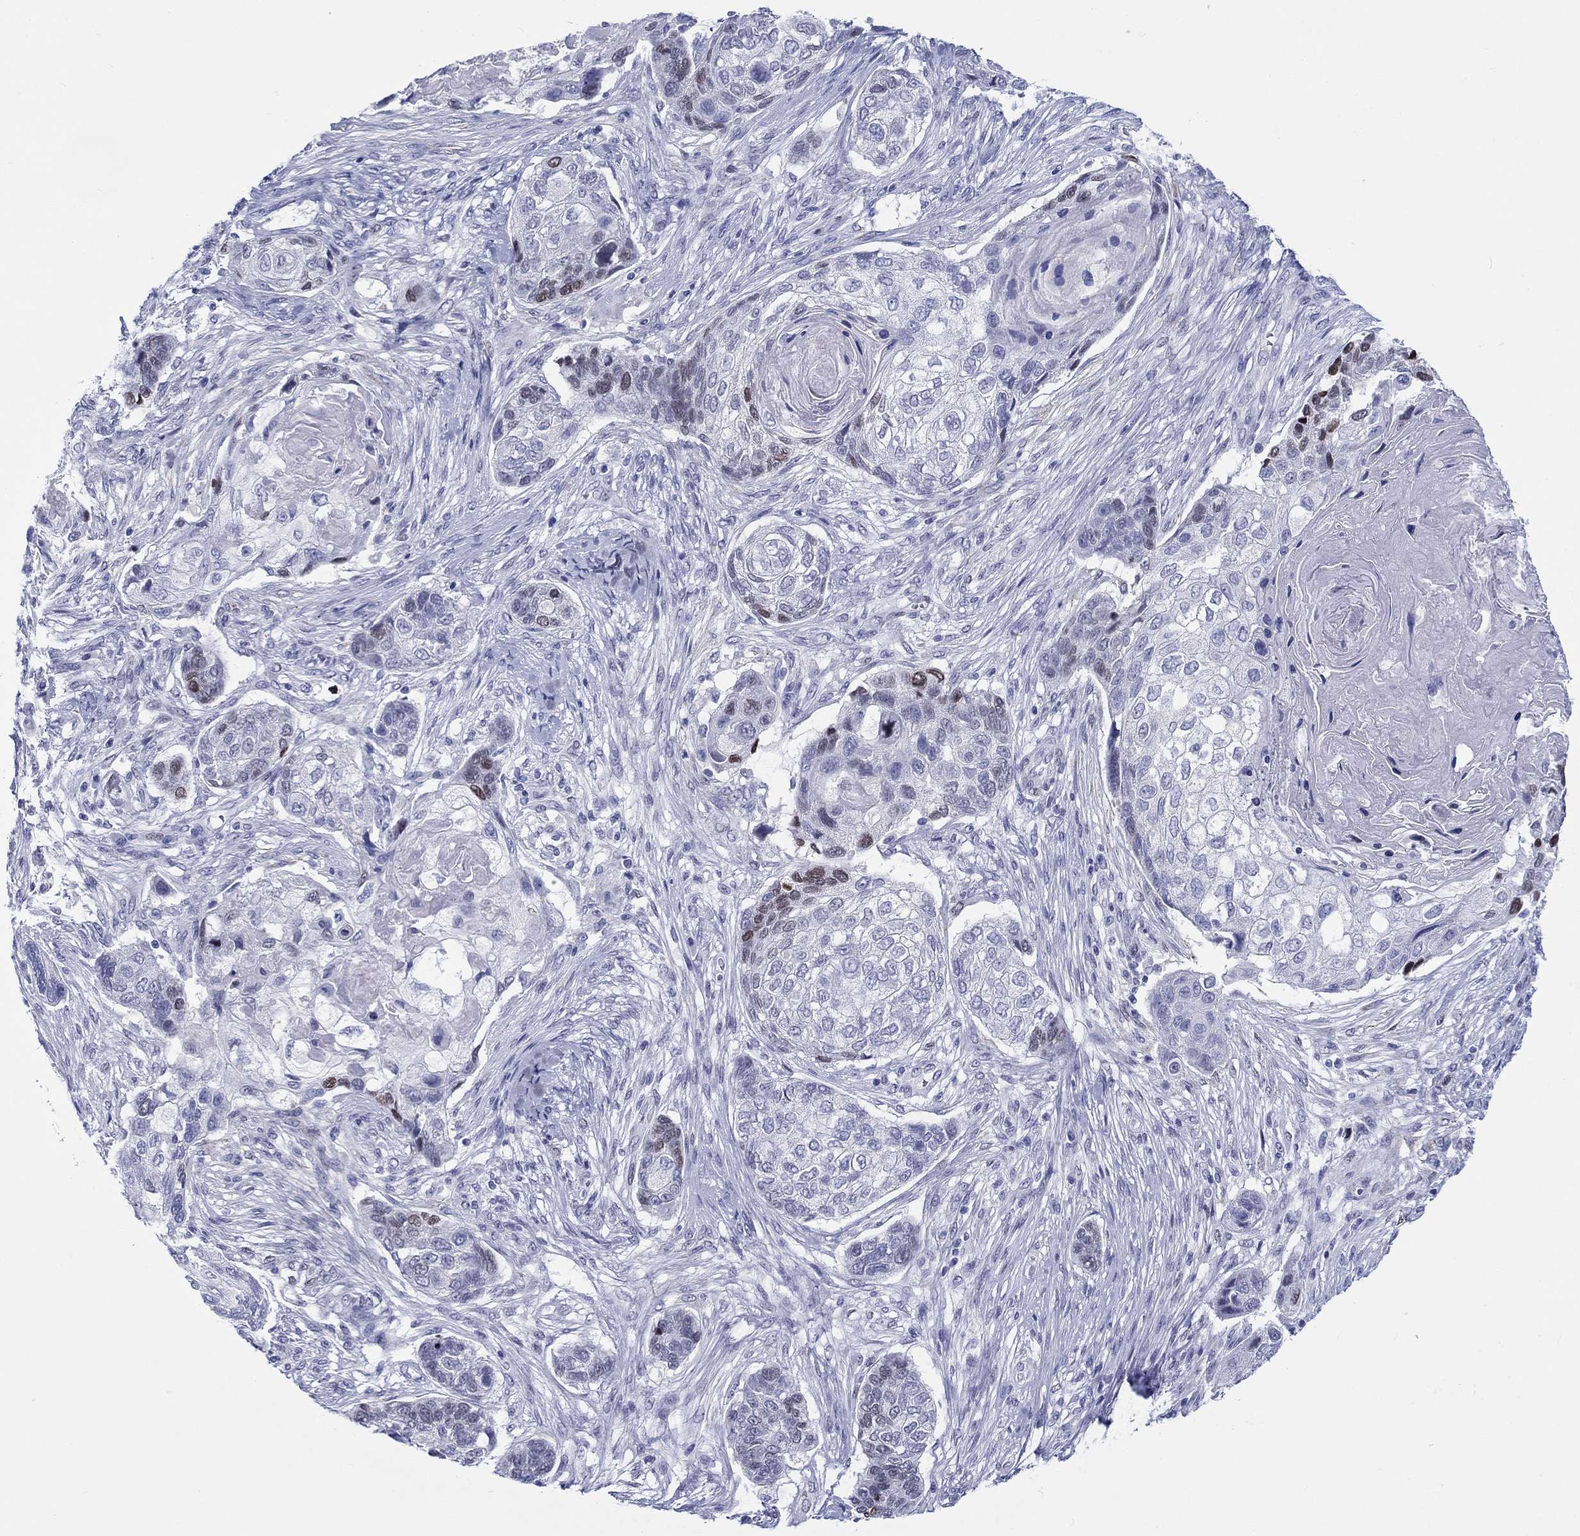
{"staining": {"intensity": "strong", "quantity": "<25%", "location": "nuclear"}, "tissue": "lung cancer", "cell_type": "Tumor cells", "image_type": "cancer", "snomed": [{"axis": "morphology", "description": "Normal tissue, NOS"}, {"axis": "morphology", "description": "Squamous cell carcinoma, NOS"}, {"axis": "topography", "description": "Bronchus"}, {"axis": "topography", "description": "Lung"}], "caption": "Immunohistochemistry photomicrograph of lung cancer (squamous cell carcinoma) stained for a protein (brown), which displays medium levels of strong nuclear expression in about <25% of tumor cells.", "gene": "H1-1", "patient": {"sex": "male", "age": 69}}